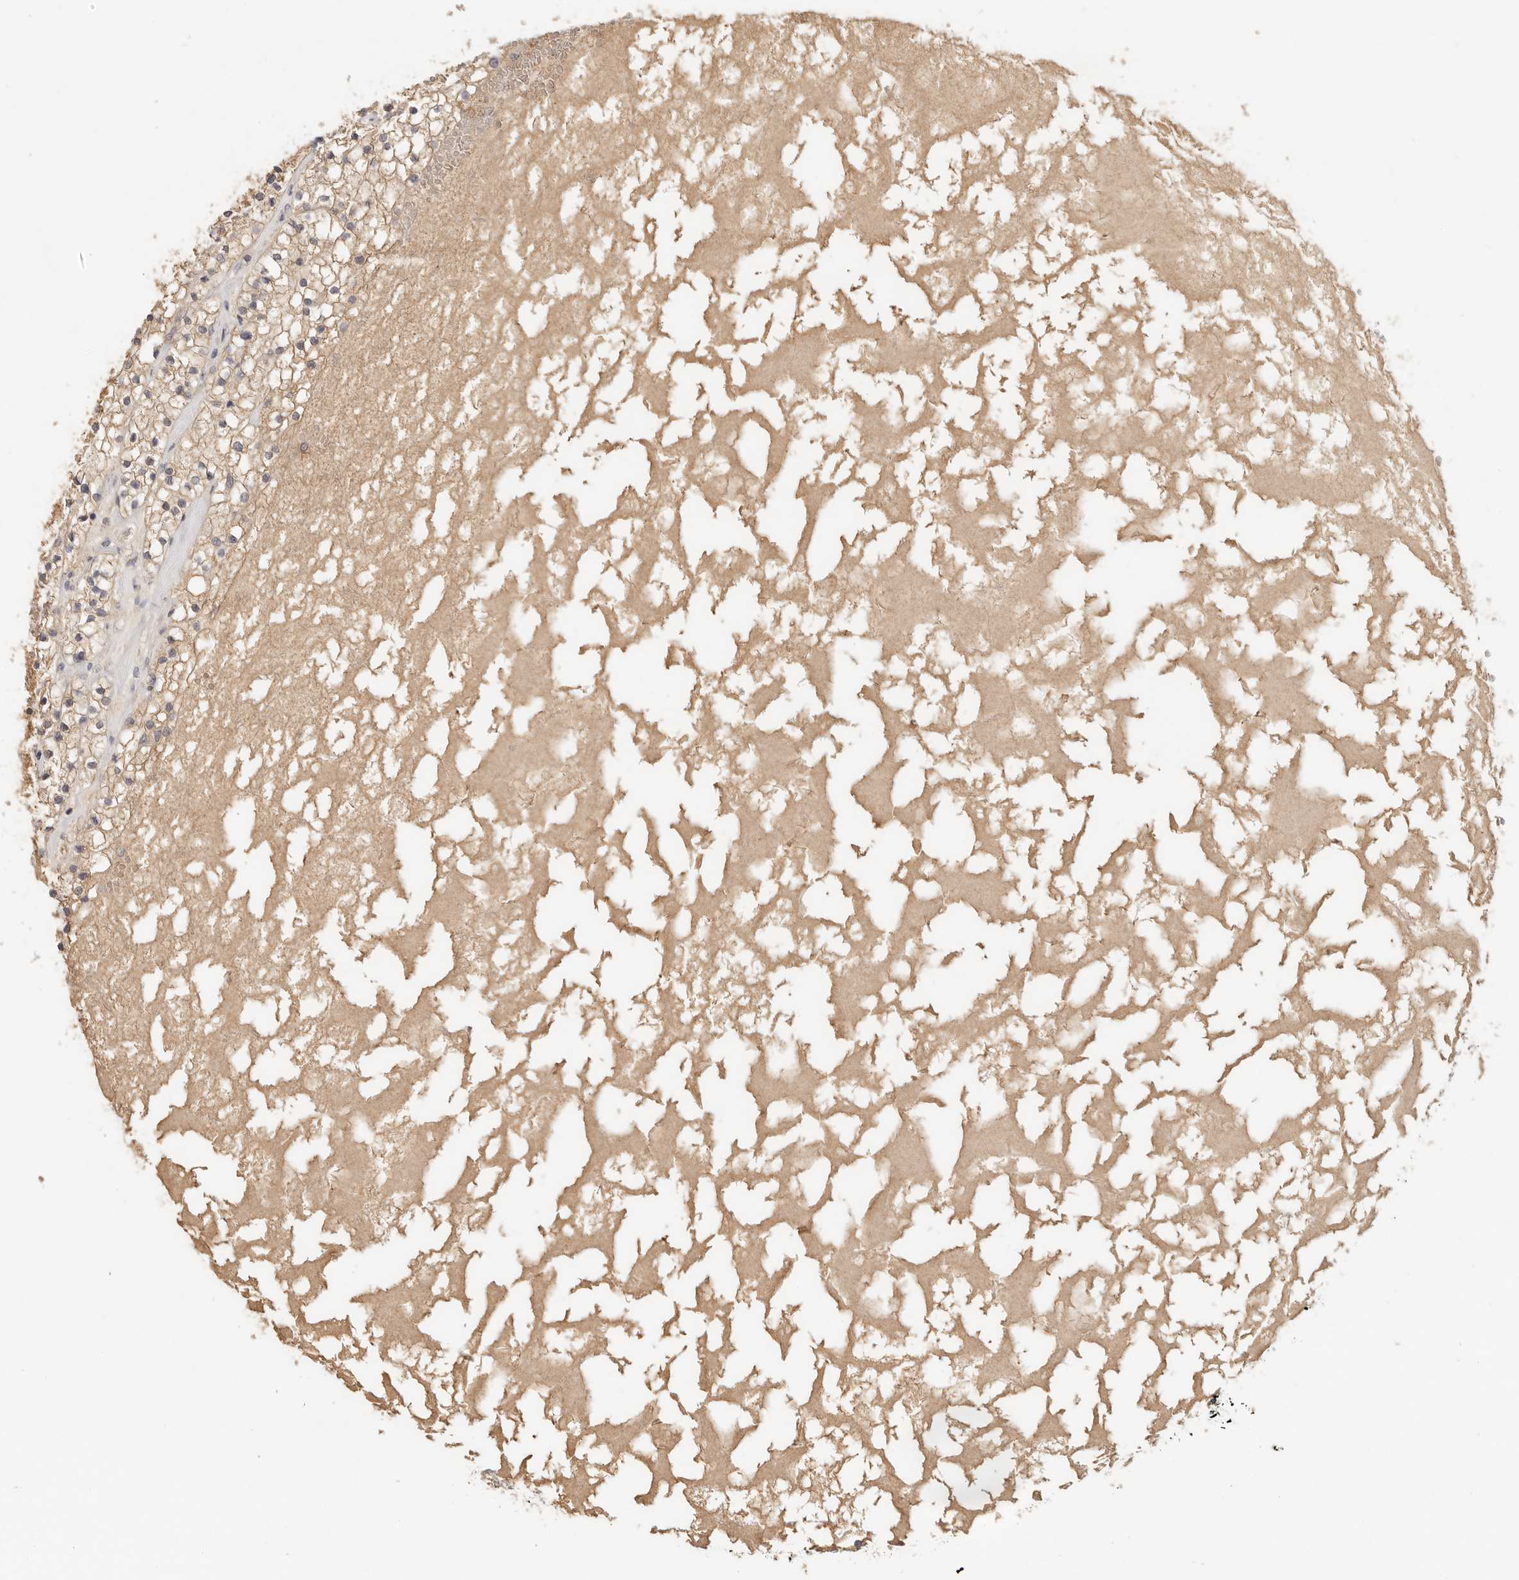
{"staining": {"intensity": "weak", "quantity": ">75%", "location": "cytoplasmic/membranous"}, "tissue": "renal cancer", "cell_type": "Tumor cells", "image_type": "cancer", "snomed": [{"axis": "morphology", "description": "Normal tissue, NOS"}, {"axis": "morphology", "description": "Adenocarcinoma, NOS"}, {"axis": "topography", "description": "Kidney"}], "caption": "Brown immunohistochemical staining in human renal adenocarcinoma shows weak cytoplasmic/membranous expression in approximately >75% of tumor cells.", "gene": "ANXA9", "patient": {"sex": "male", "age": 68}}